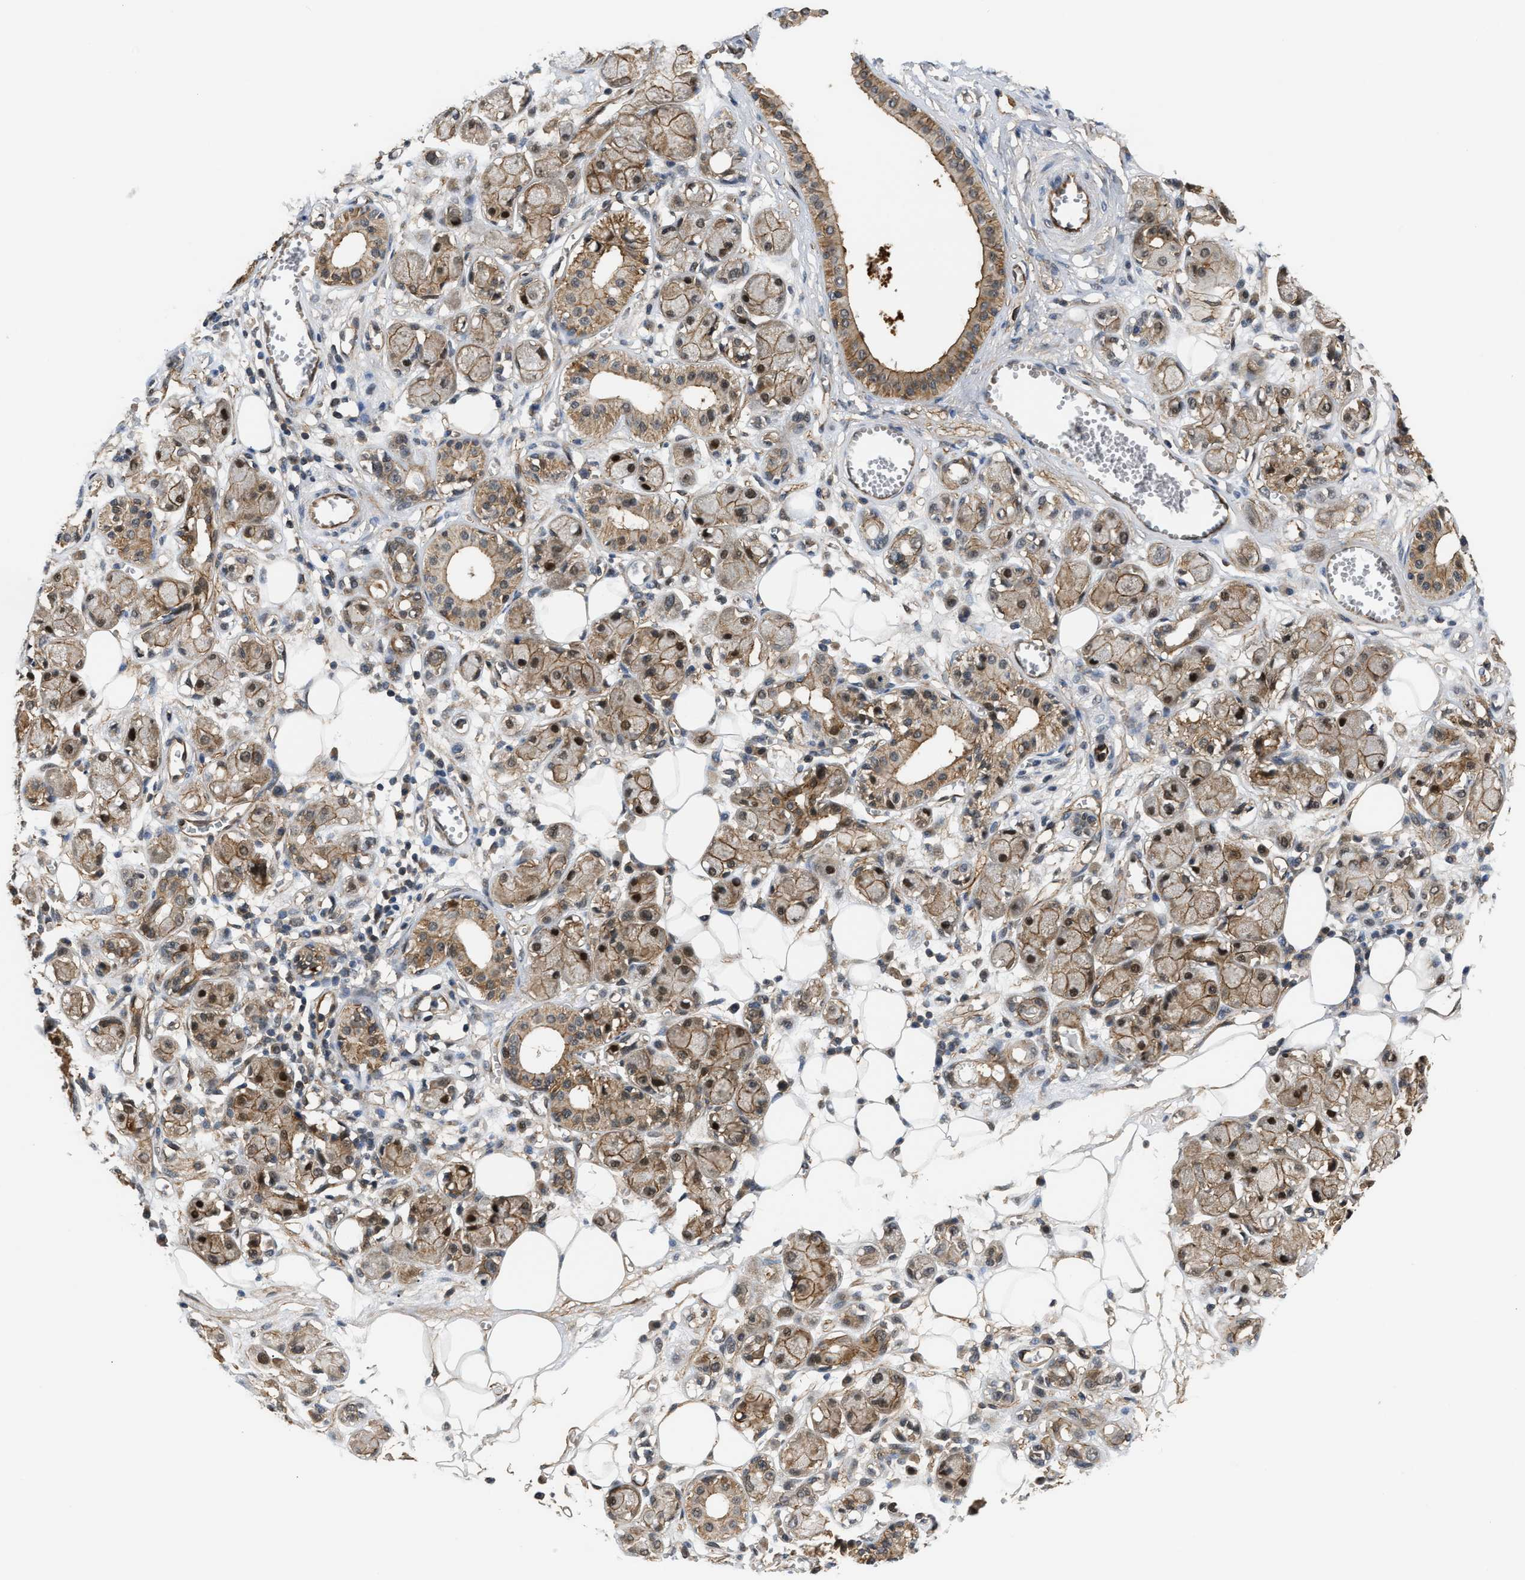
{"staining": {"intensity": "moderate", "quantity": "25%-75%", "location": "nuclear"}, "tissue": "adipose tissue", "cell_type": "Adipocytes", "image_type": "normal", "snomed": [{"axis": "morphology", "description": "Normal tissue, NOS"}, {"axis": "morphology", "description": "Inflammation, NOS"}, {"axis": "topography", "description": "Salivary gland"}, {"axis": "topography", "description": "Peripheral nerve tissue"}], "caption": "Unremarkable adipose tissue was stained to show a protein in brown. There is medium levels of moderate nuclear positivity in approximately 25%-75% of adipocytes. (DAB IHC, brown staining for protein, blue staining for nuclei).", "gene": "COPS2", "patient": {"sex": "female", "age": 75}}